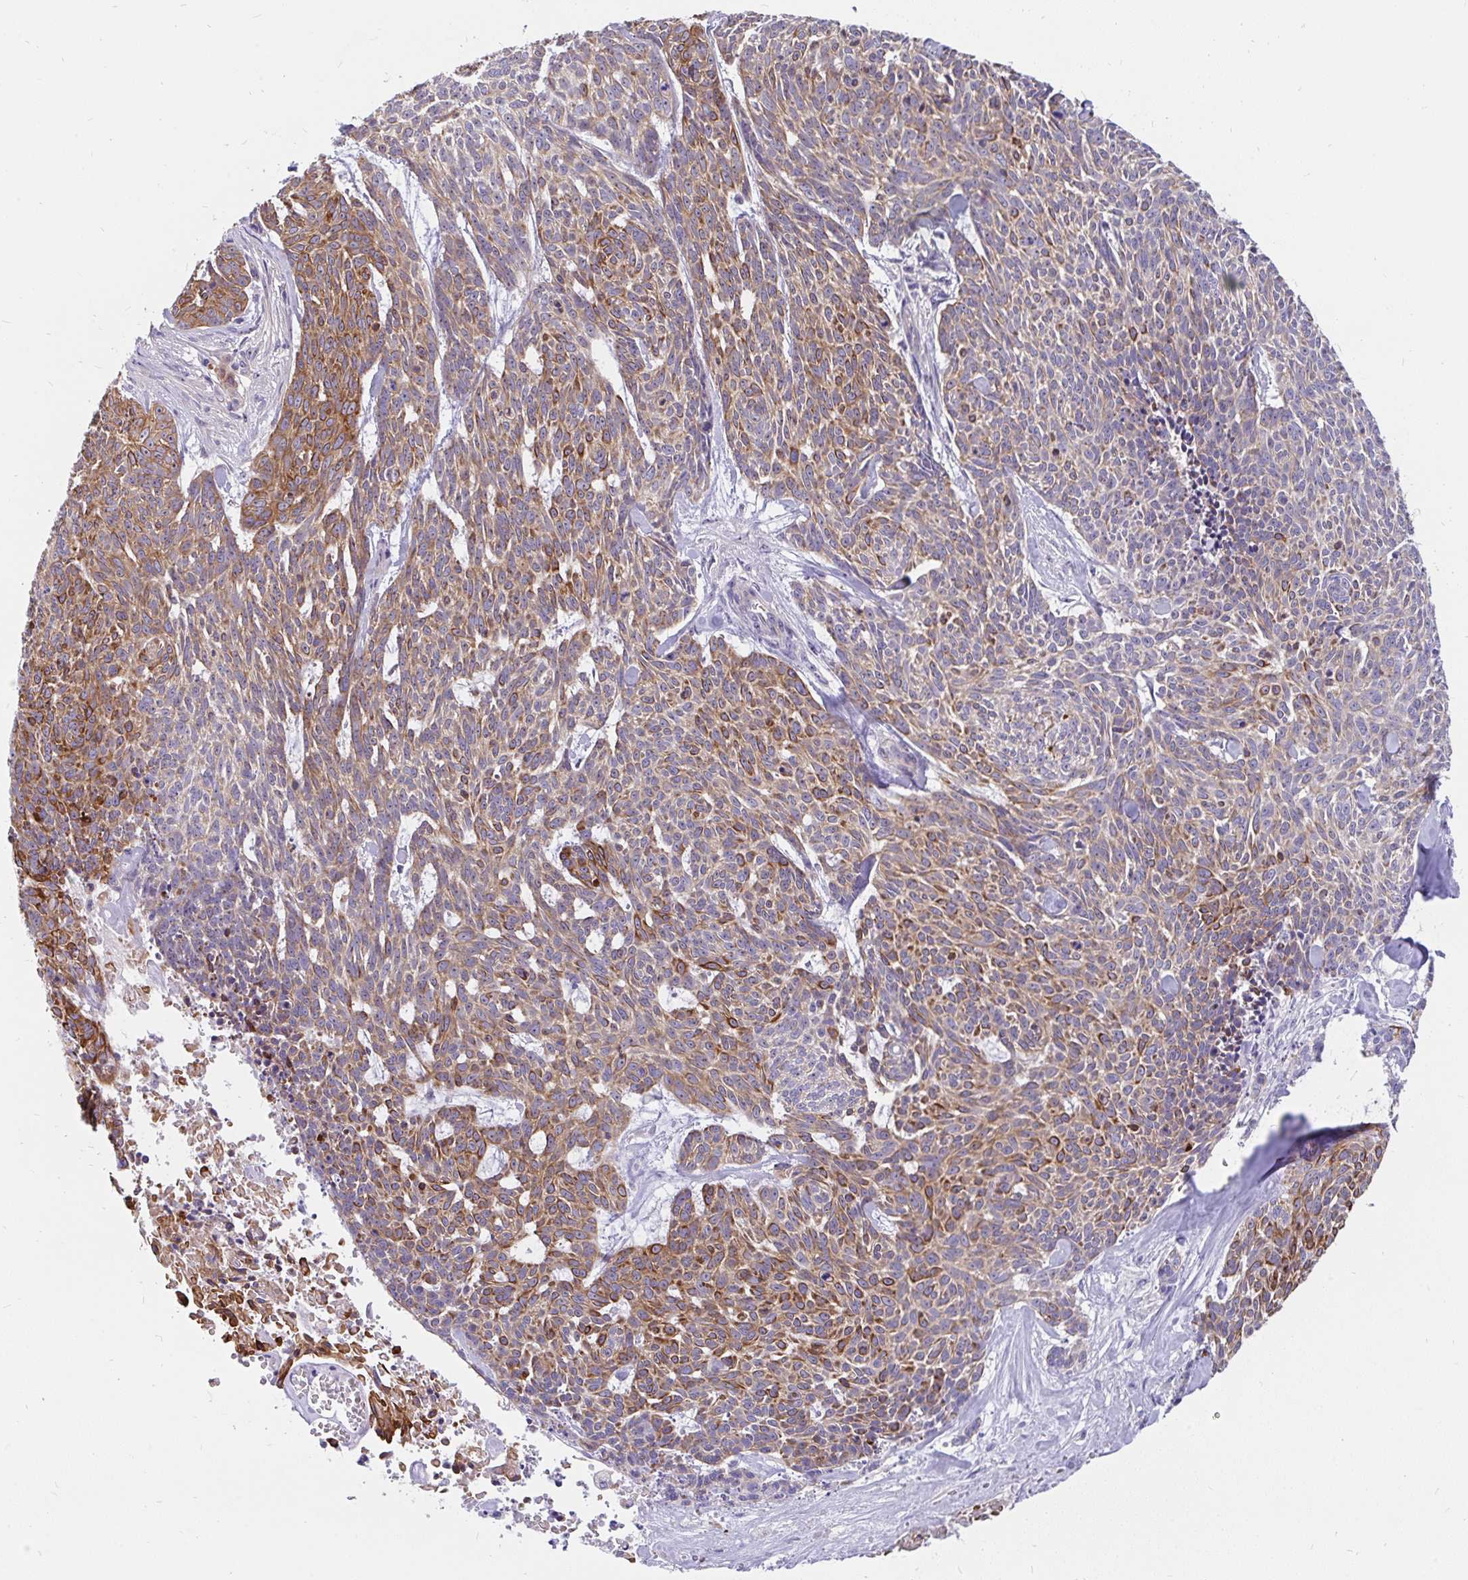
{"staining": {"intensity": "strong", "quantity": ">75%", "location": "cytoplasmic/membranous"}, "tissue": "skin cancer", "cell_type": "Tumor cells", "image_type": "cancer", "snomed": [{"axis": "morphology", "description": "Basal cell carcinoma"}, {"axis": "topography", "description": "Skin"}], "caption": "This photomicrograph demonstrates IHC staining of human skin cancer, with high strong cytoplasmic/membranous positivity in about >75% of tumor cells.", "gene": "LRRC26", "patient": {"sex": "female", "age": 93}}